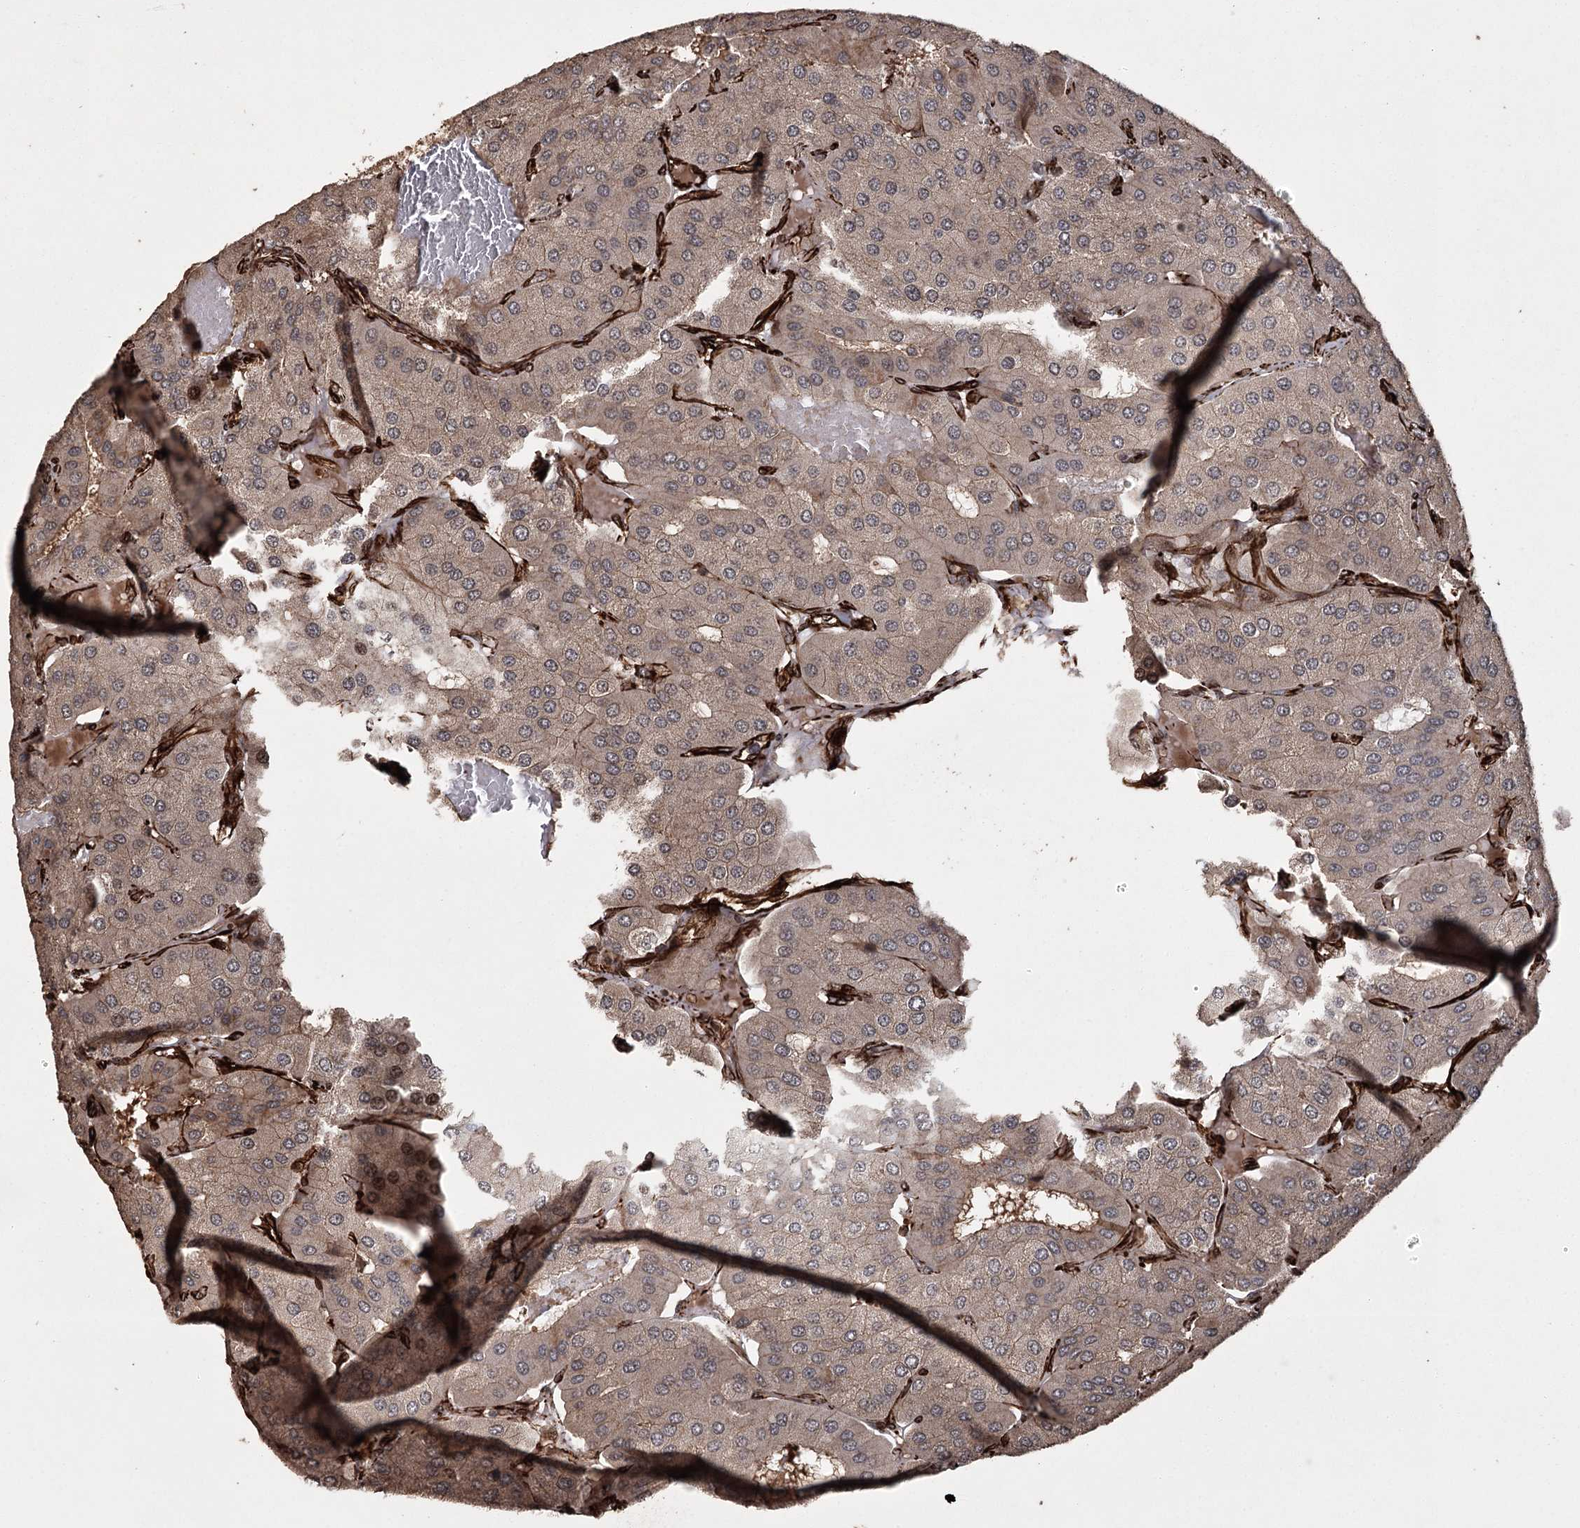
{"staining": {"intensity": "weak", "quantity": ">75%", "location": "cytoplasmic/membranous"}, "tissue": "parathyroid gland", "cell_type": "Glandular cells", "image_type": "normal", "snomed": [{"axis": "morphology", "description": "Normal tissue, NOS"}, {"axis": "morphology", "description": "Adenoma, NOS"}, {"axis": "topography", "description": "Parathyroid gland"}], "caption": "High-magnification brightfield microscopy of normal parathyroid gland stained with DAB (brown) and counterstained with hematoxylin (blue). glandular cells exhibit weak cytoplasmic/membranous positivity is seen in about>75% of cells. (DAB (3,3'-diaminobenzidine) IHC with brightfield microscopy, high magnification).", "gene": "RPAP3", "patient": {"sex": "female", "age": 86}}